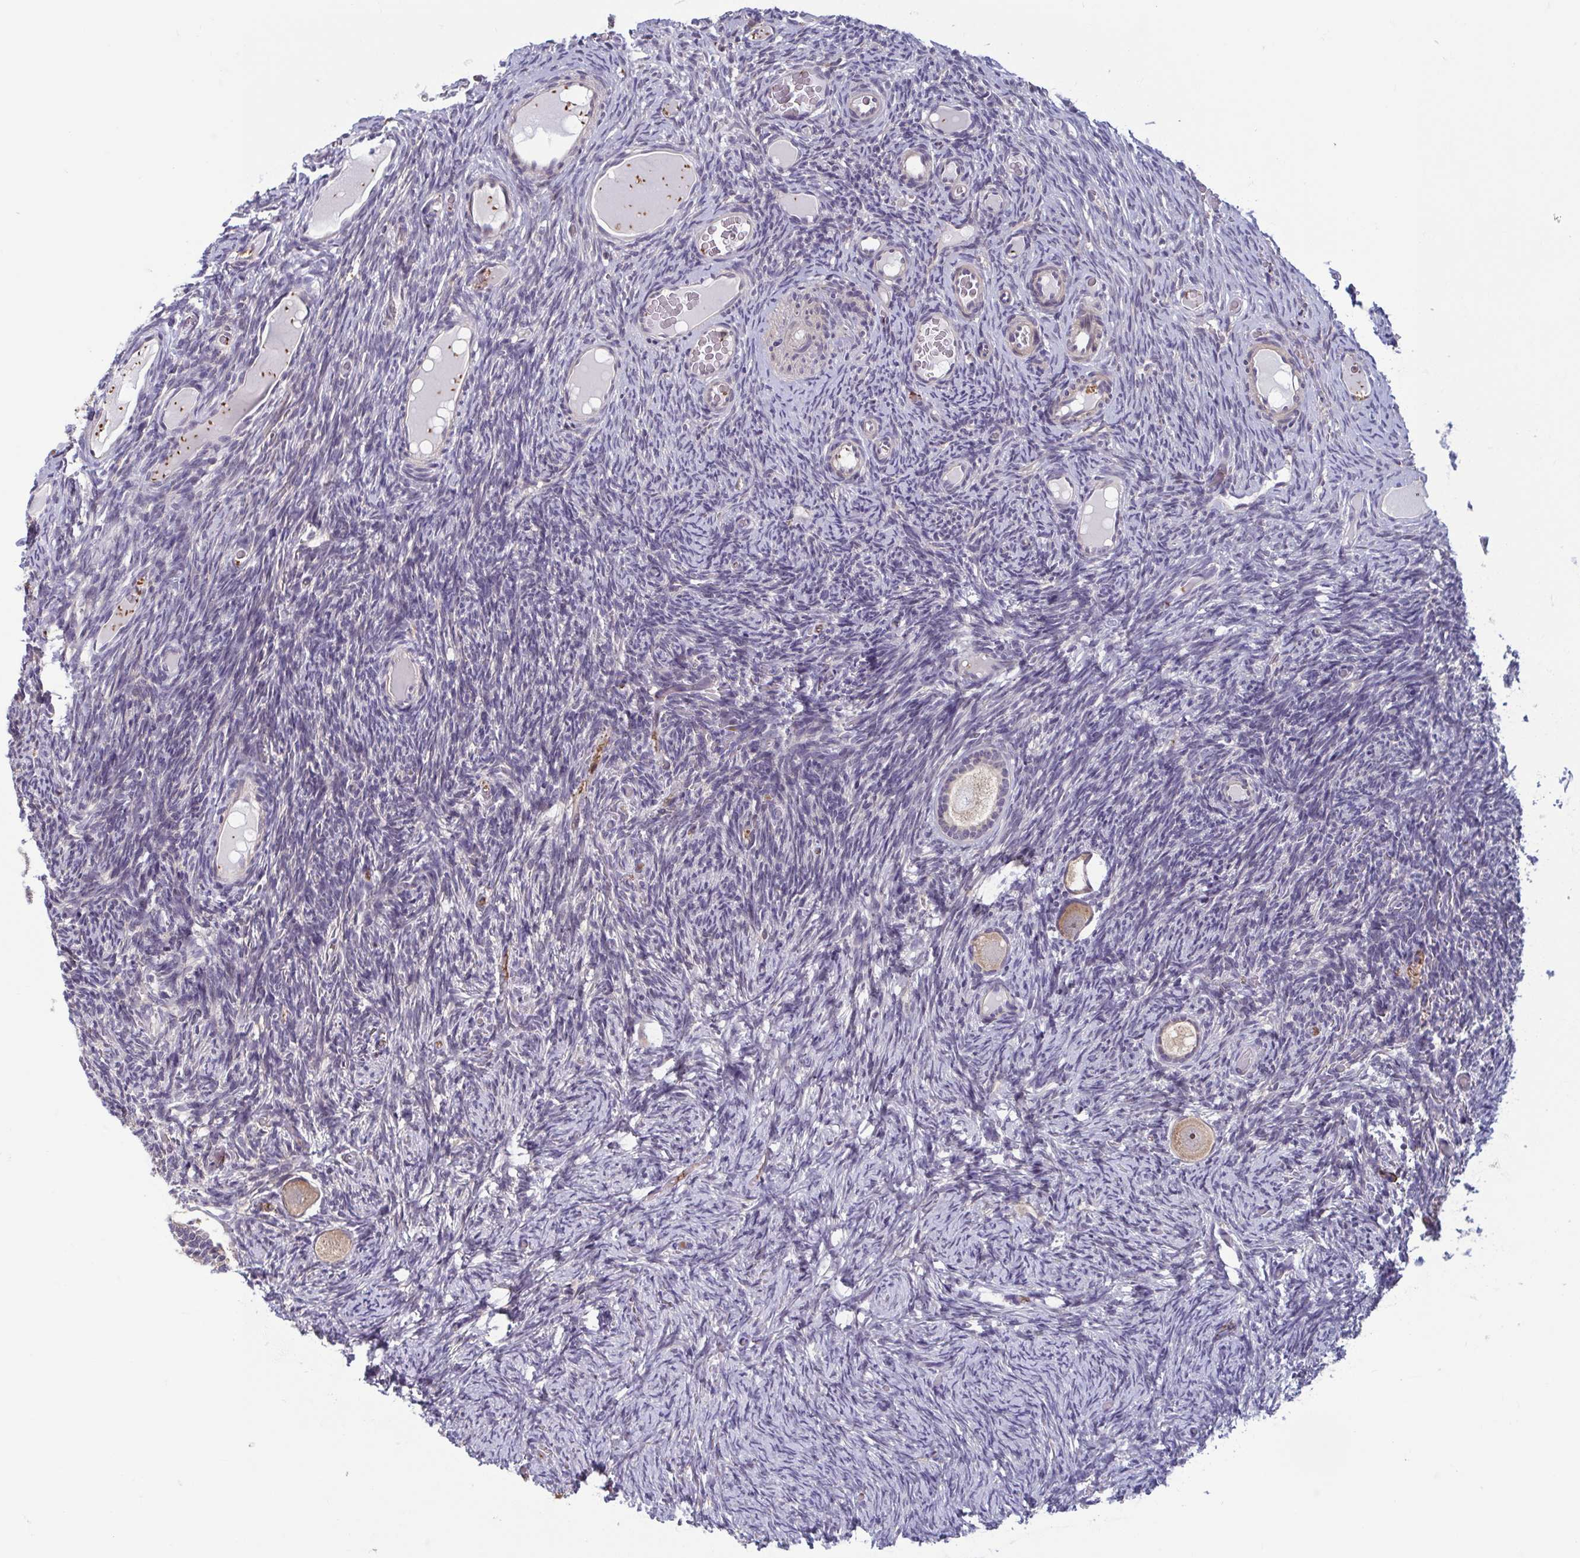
{"staining": {"intensity": "weak", "quantity": ">75%", "location": "cytoplasmic/membranous"}, "tissue": "ovary", "cell_type": "Follicle cells", "image_type": "normal", "snomed": [{"axis": "morphology", "description": "Normal tissue, NOS"}, {"axis": "topography", "description": "Ovary"}], "caption": "Follicle cells demonstrate low levels of weak cytoplasmic/membranous staining in about >75% of cells in unremarkable human ovary. Using DAB (brown) and hematoxylin (blue) stains, captured at high magnification using brightfield microscopy.", "gene": "LRRC38", "patient": {"sex": "female", "age": 34}}